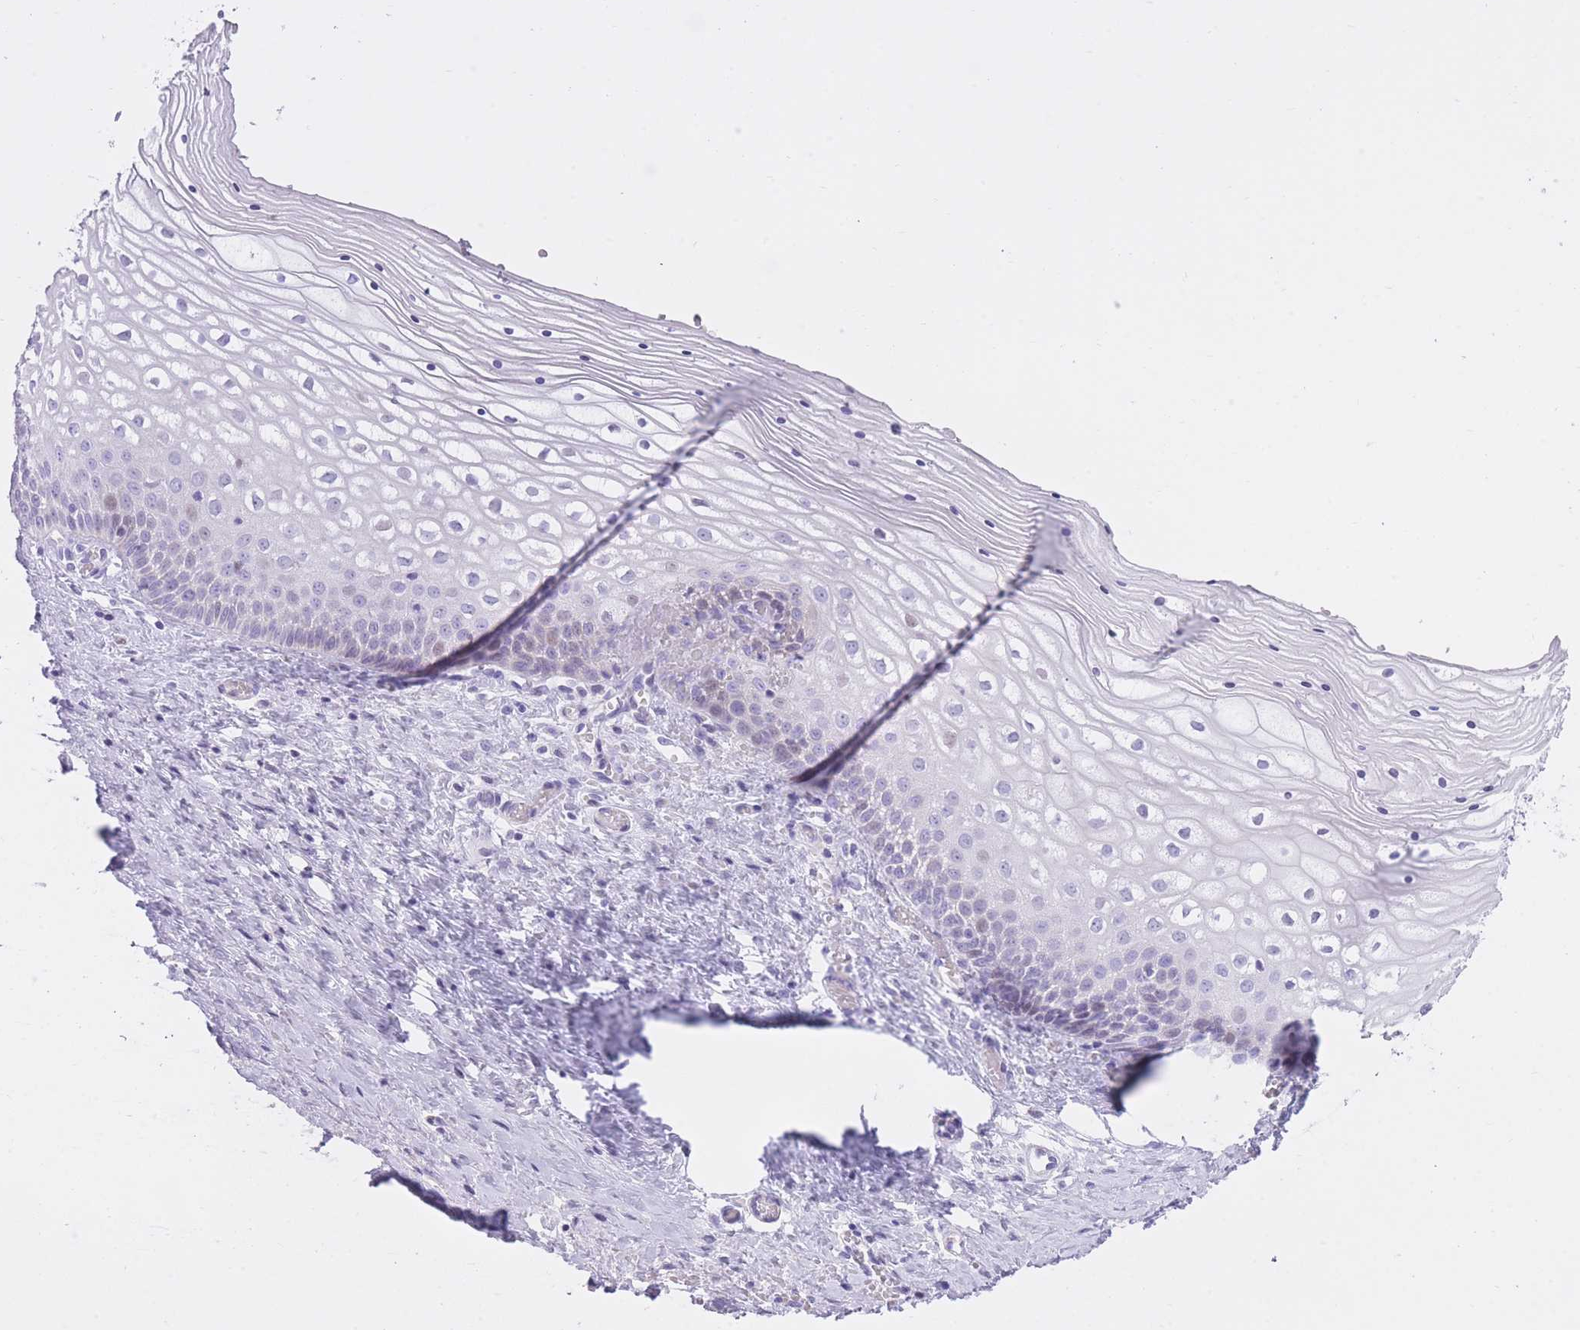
{"staining": {"intensity": "negative", "quantity": "none", "location": "none"}, "tissue": "vagina", "cell_type": "Squamous epithelial cells", "image_type": "normal", "snomed": [{"axis": "morphology", "description": "Normal tissue, NOS"}, {"axis": "topography", "description": "Vagina"}], "caption": "An immunohistochemistry (IHC) micrograph of unremarkable vagina is shown. There is no staining in squamous epithelial cells of vagina.", "gene": "WDR70", "patient": {"sex": "female", "age": 59}}